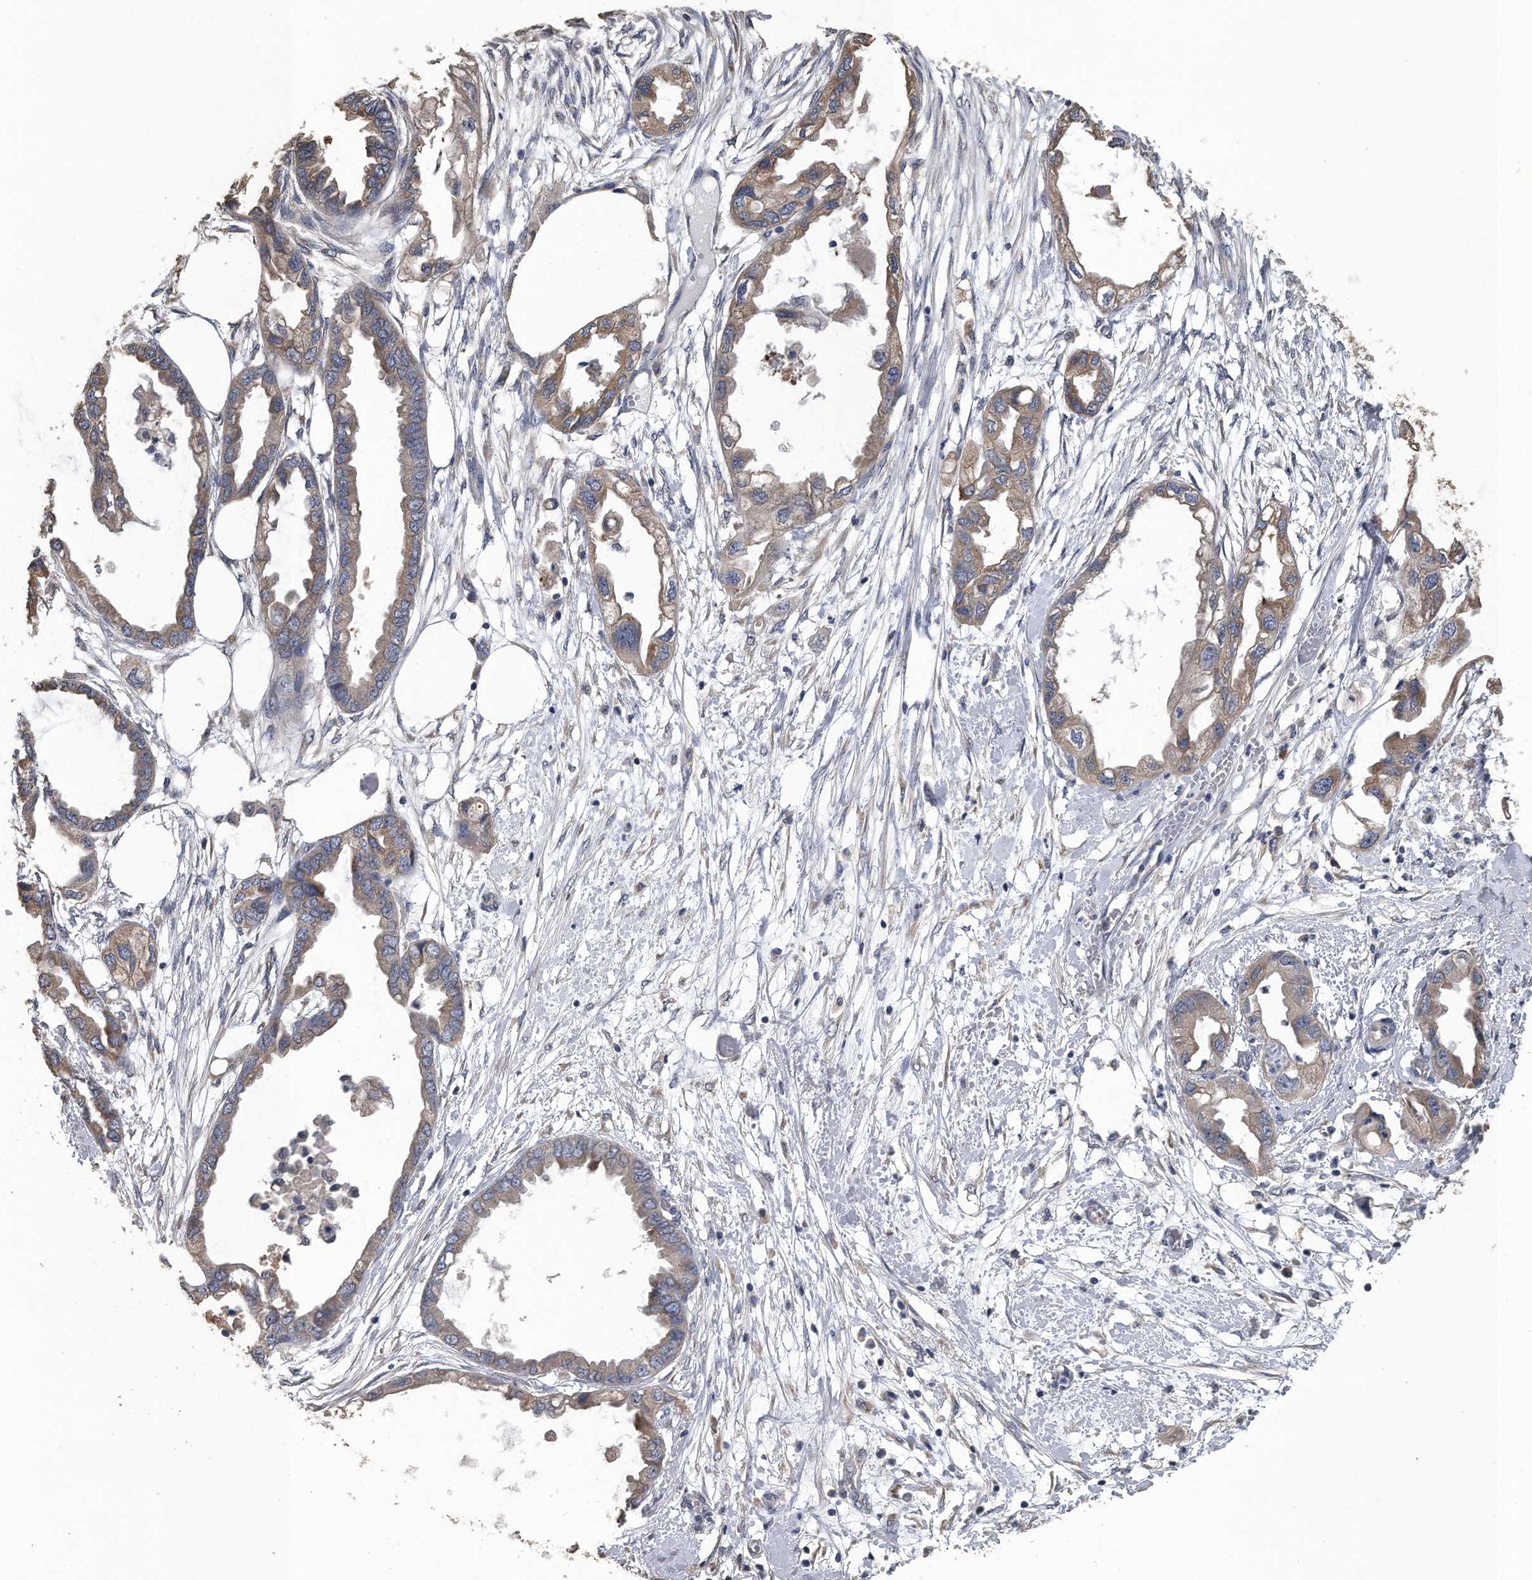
{"staining": {"intensity": "weak", "quantity": ">75%", "location": "cytoplasmic/membranous"}, "tissue": "endometrial cancer", "cell_type": "Tumor cells", "image_type": "cancer", "snomed": [{"axis": "morphology", "description": "Adenocarcinoma, NOS"}, {"axis": "morphology", "description": "Adenocarcinoma, metastatic, NOS"}, {"axis": "topography", "description": "Adipose tissue"}, {"axis": "topography", "description": "Endometrium"}], "caption": "The micrograph shows staining of endometrial metastatic adenocarcinoma, revealing weak cytoplasmic/membranous protein staining (brown color) within tumor cells. (brown staining indicates protein expression, while blue staining denotes nuclei).", "gene": "PCLO", "patient": {"sex": "female", "age": 67}}